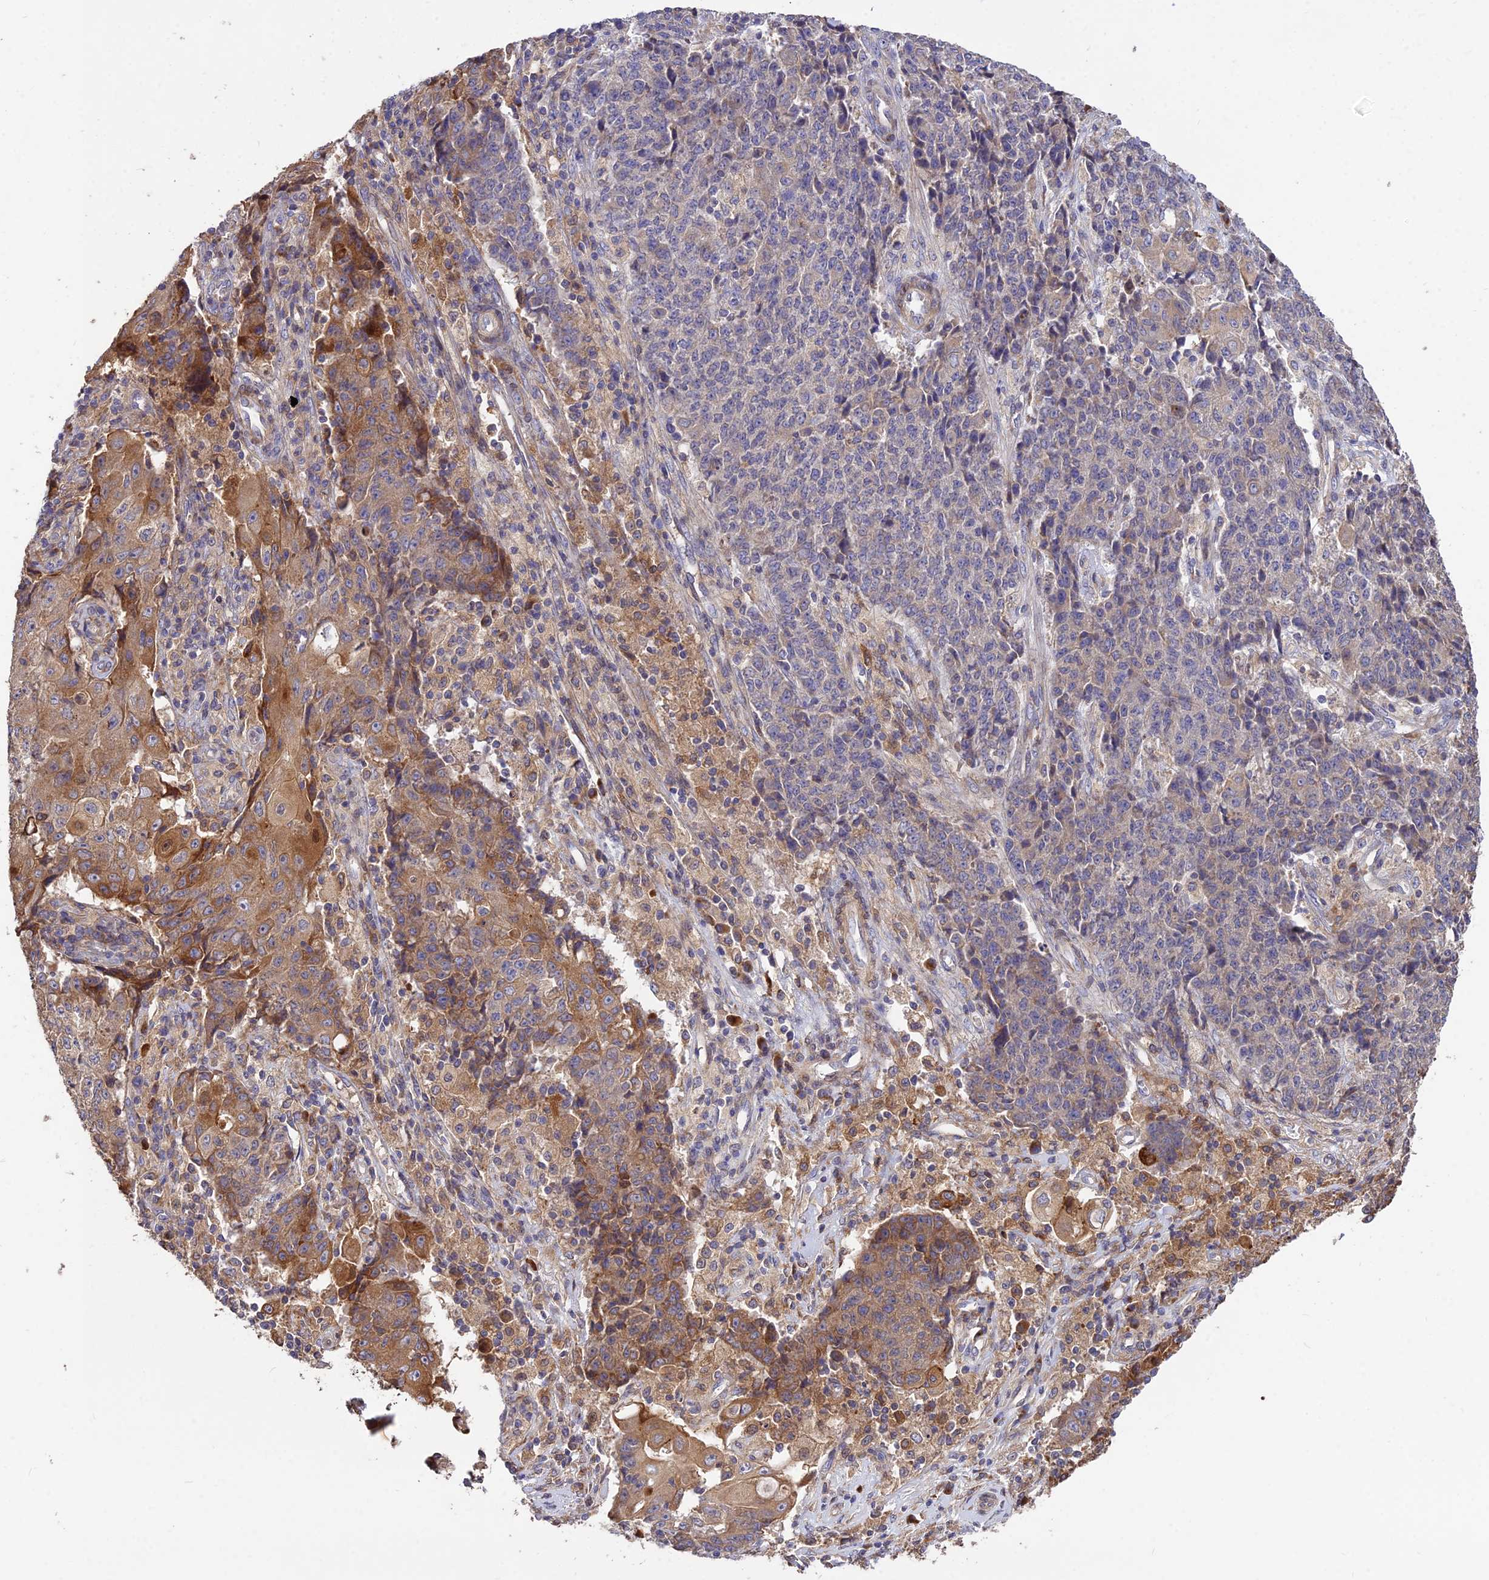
{"staining": {"intensity": "moderate", "quantity": "25%-75%", "location": "cytoplasmic/membranous"}, "tissue": "ovarian cancer", "cell_type": "Tumor cells", "image_type": "cancer", "snomed": [{"axis": "morphology", "description": "Carcinoma, endometroid"}, {"axis": "topography", "description": "Ovary"}], "caption": "Ovarian cancer (endometroid carcinoma) tissue demonstrates moderate cytoplasmic/membranous positivity in about 25%-75% of tumor cells, visualized by immunohistochemistry. Nuclei are stained in blue.", "gene": "ROCK1", "patient": {"sex": "female", "age": 42}}